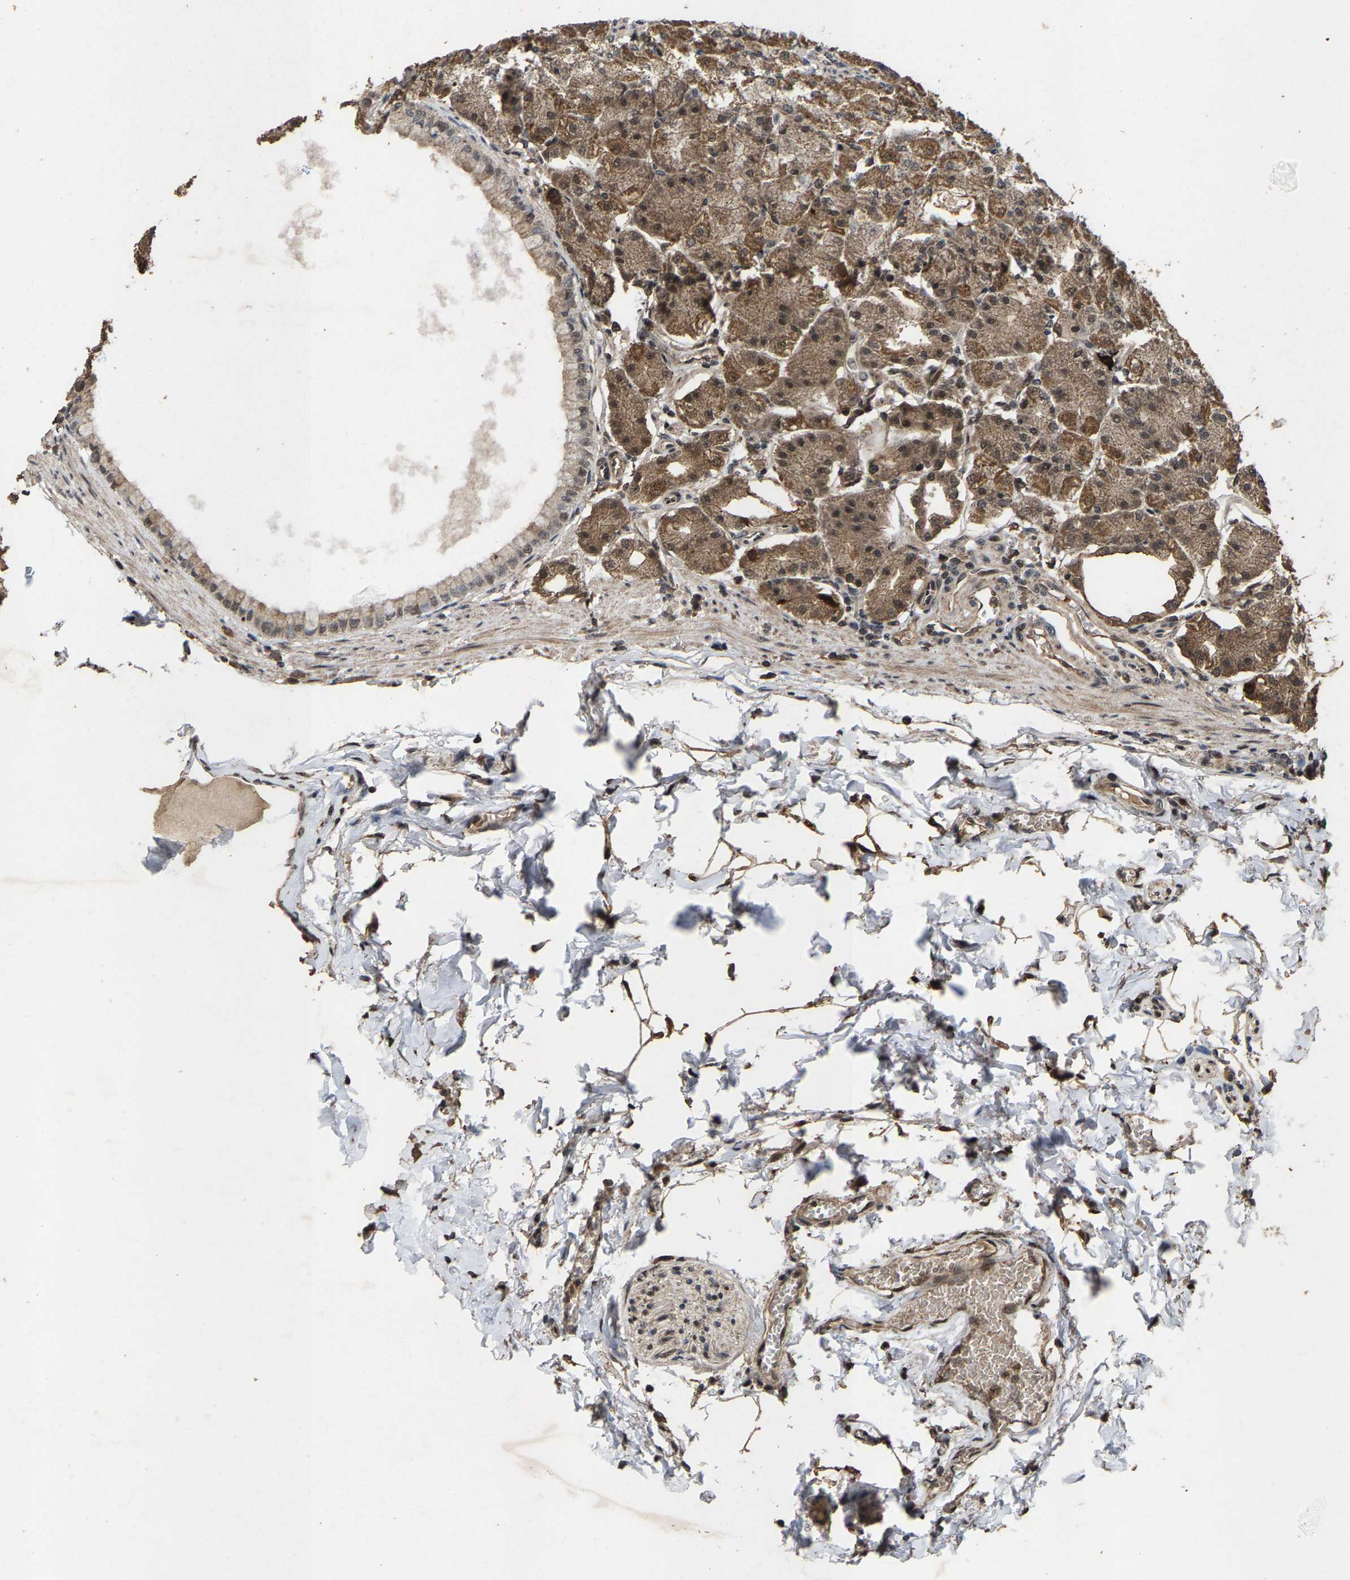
{"staining": {"intensity": "moderate", "quantity": ">75%", "location": "cytoplasmic/membranous,nuclear"}, "tissue": "stomach", "cell_type": "Glandular cells", "image_type": "normal", "snomed": [{"axis": "morphology", "description": "Normal tissue, NOS"}, {"axis": "topography", "description": "Stomach, lower"}], "caption": "Moderate cytoplasmic/membranous,nuclear protein expression is identified in about >75% of glandular cells in stomach. (DAB = brown stain, brightfield microscopy at high magnification).", "gene": "HAUS6", "patient": {"sex": "male", "age": 71}}